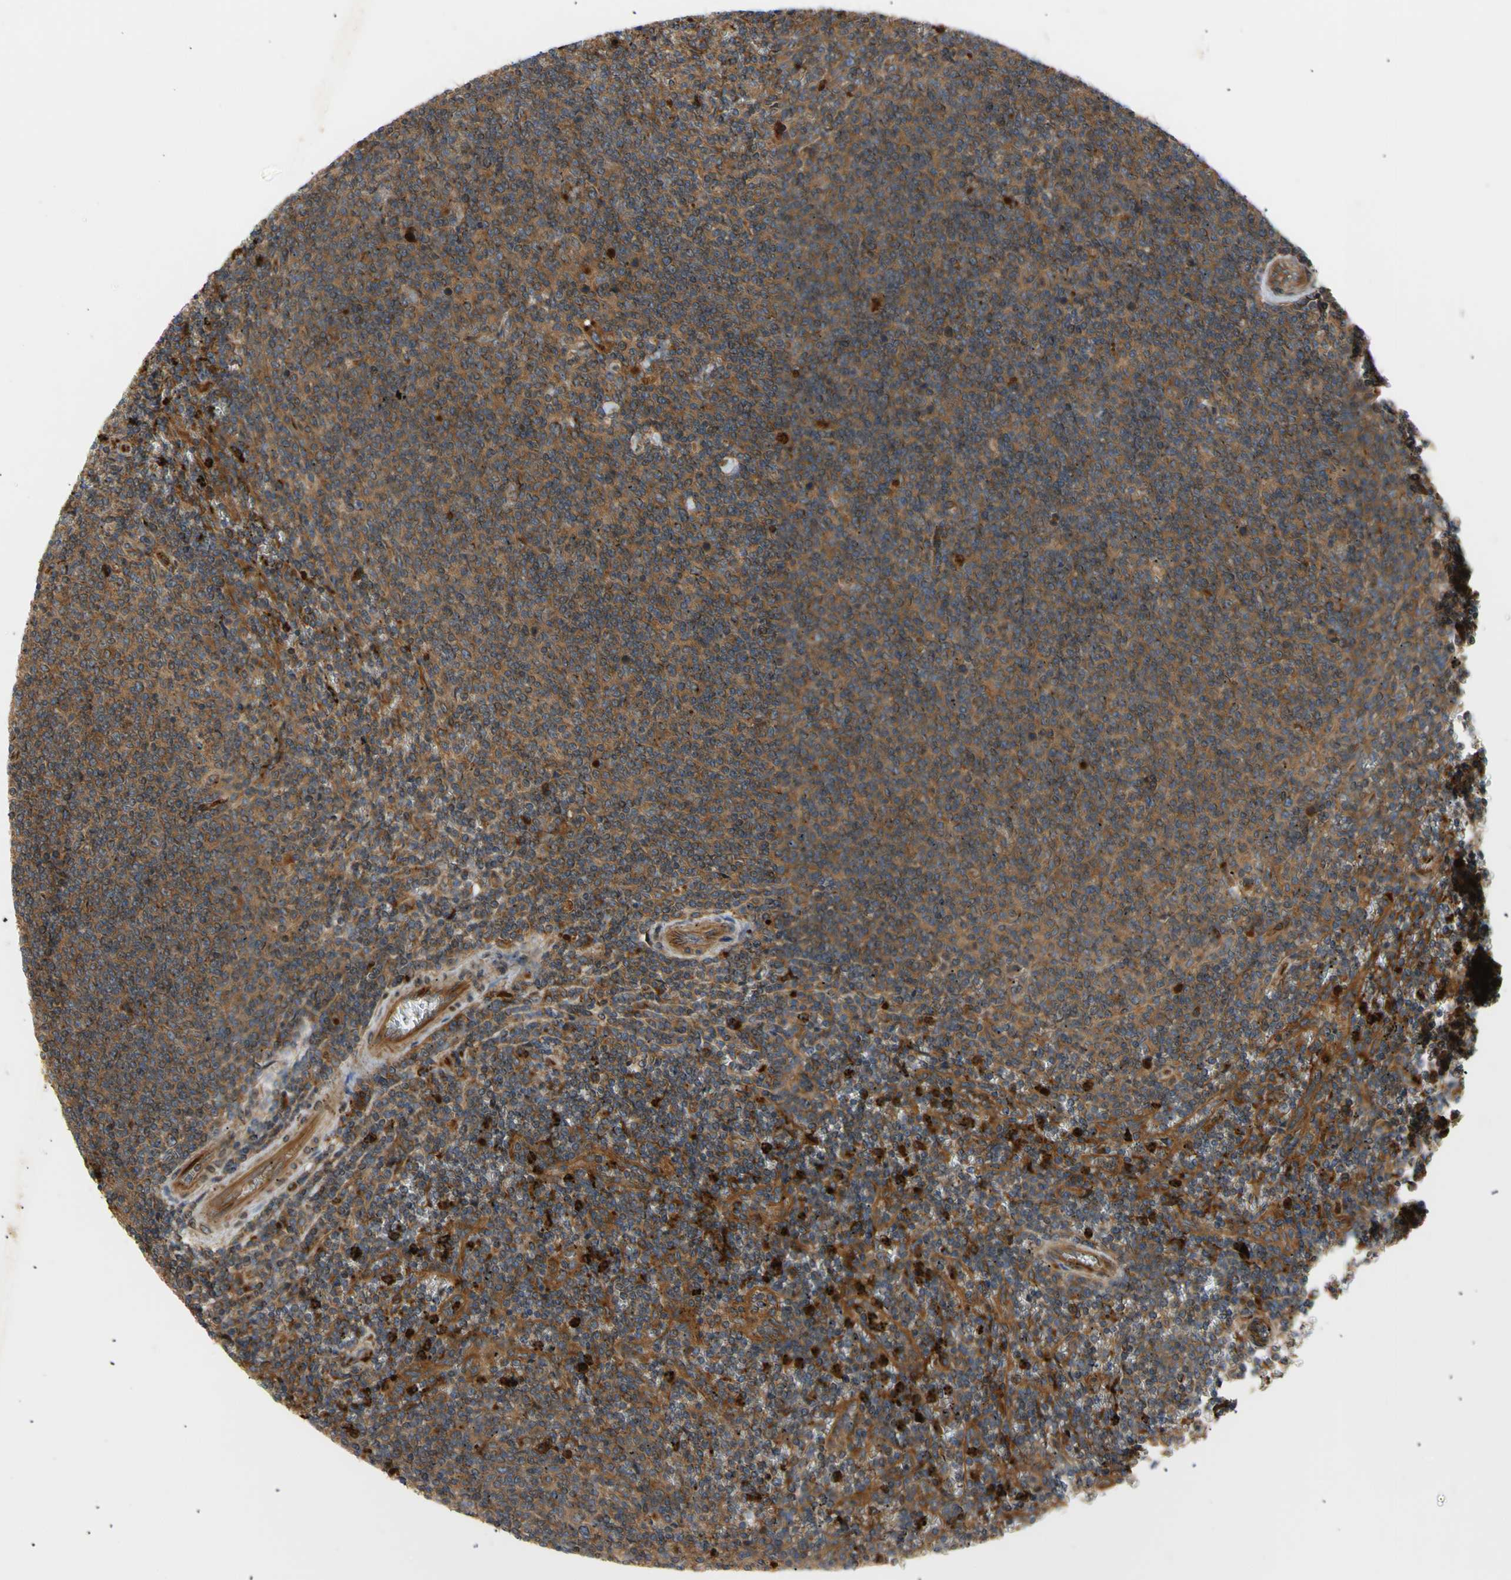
{"staining": {"intensity": "strong", "quantity": "<25%", "location": "cytoplasmic/membranous"}, "tissue": "lymphoma", "cell_type": "Tumor cells", "image_type": "cancer", "snomed": [{"axis": "morphology", "description": "Malignant lymphoma, non-Hodgkin's type, Low grade"}, {"axis": "topography", "description": "Spleen"}], "caption": "Tumor cells exhibit medium levels of strong cytoplasmic/membranous positivity in approximately <25% of cells in lymphoma.", "gene": "TUBG2", "patient": {"sex": "female", "age": 50}}